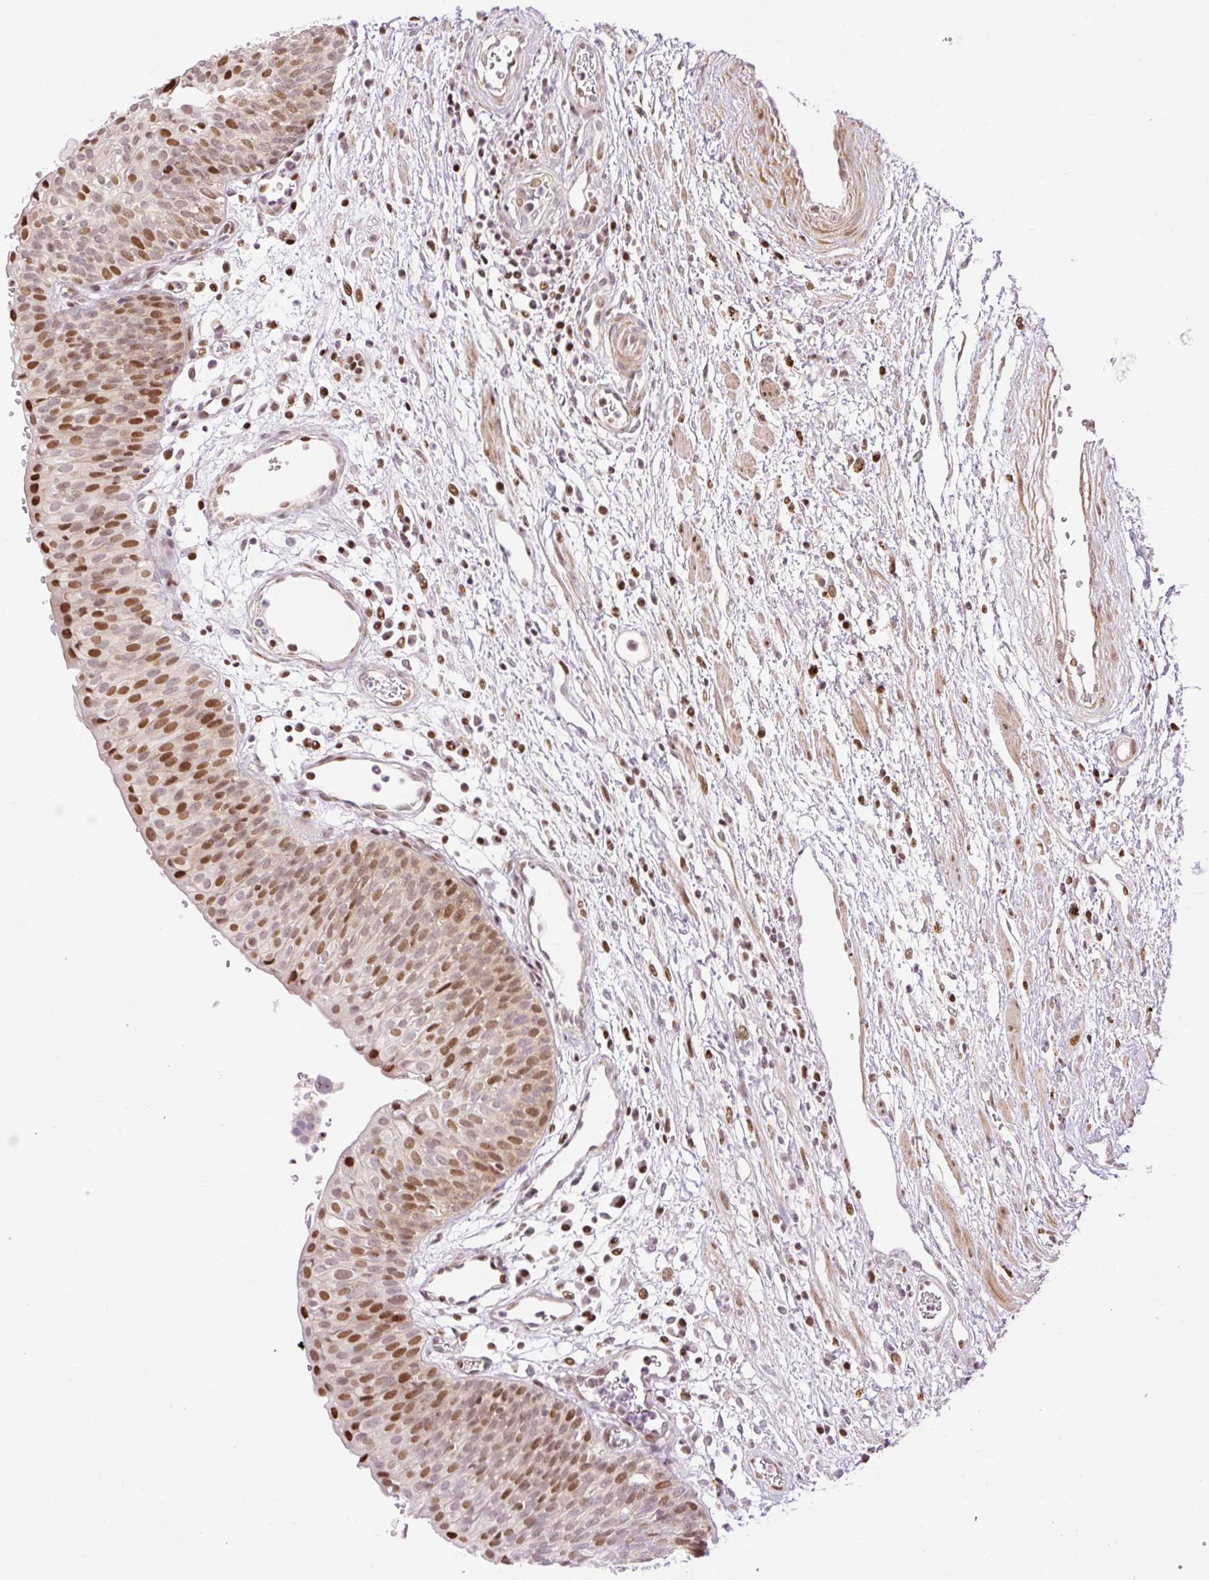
{"staining": {"intensity": "strong", "quantity": ">75%", "location": "nuclear"}, "tissue": "urinary bladder", "cell_type": "Urothelial cells", "image_type": "normal", "snomed": [{"axis": "morphology", "description": "Normal tissue, NOS"}, {"axis": "topography", "description": "Urinary bladder"}], "caption": "Benign urinary bladder was stained to show a protein in brown. There is high levels of strong nuclear expression in about >75% of urothelial cells. The staining was performed using DAB (3,3'-diaminobenzidine), with brown indicating positive protein expression. Nuclei are stained blue with hematoxylin.", "gene": "RIPPLY3", "patient": {"sex": "male", "age": 55}}